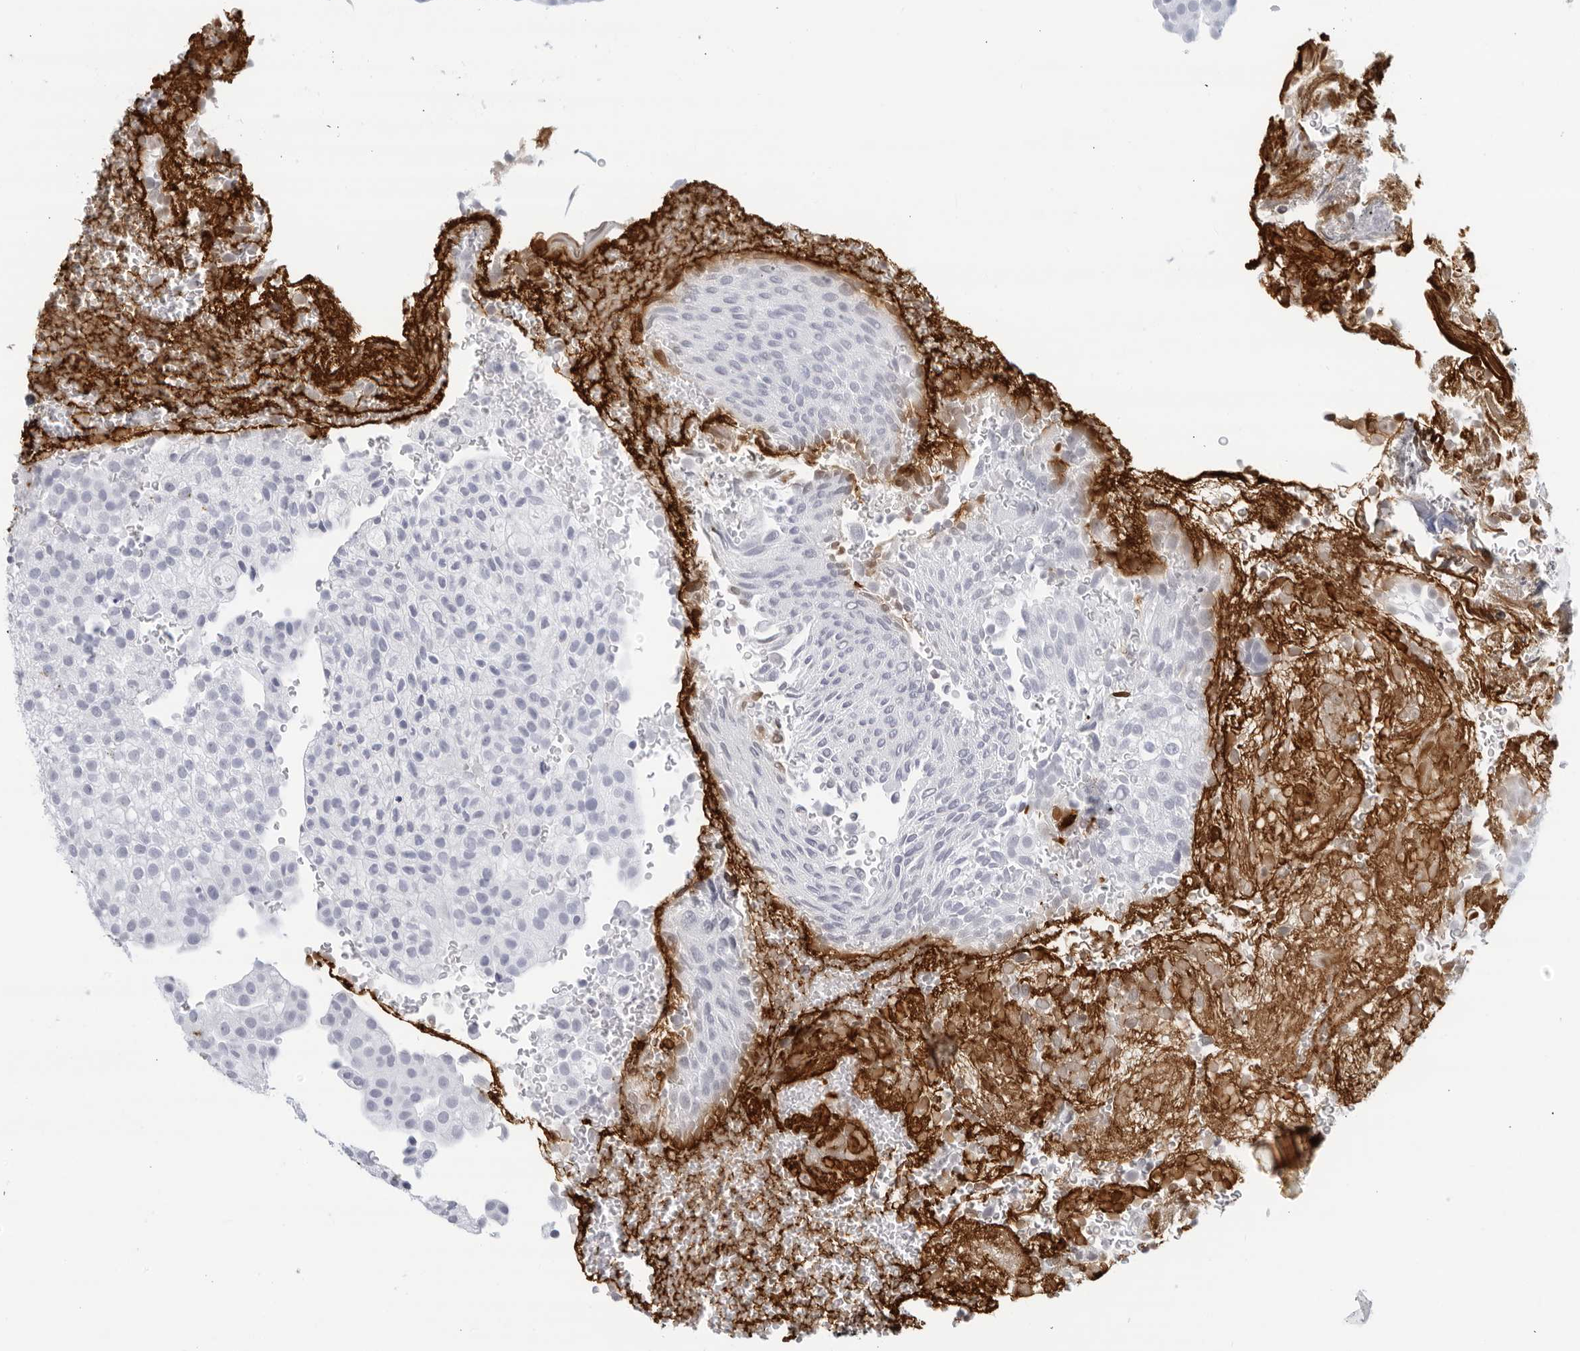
{"staining": {"intensity": "negative", "quantity": "none", "location": "none"}, "tissue": "urothelial cancer", "cell_type": "Tumor cells", "image_type": "cancer", "snomed": [{"axis": "morphology", "description": "Urothelial carcinoma, Low grade"}, {"axis": "topography", "description": "Urinary bladder"}], "caption": "This image is of urothelial carcinoma (low-grade) stained with IHC to label a protein in brown with the nuclei are counter-stained blue. There is no expression in tumor cells. The staining was performed using DAB to visualize the protein expression in brown, while the nuclei were stained in blue with hematoxylin (Magnification: 20x).", "gene": "FGG", "patient": {"sex": "male", "age": 78}}